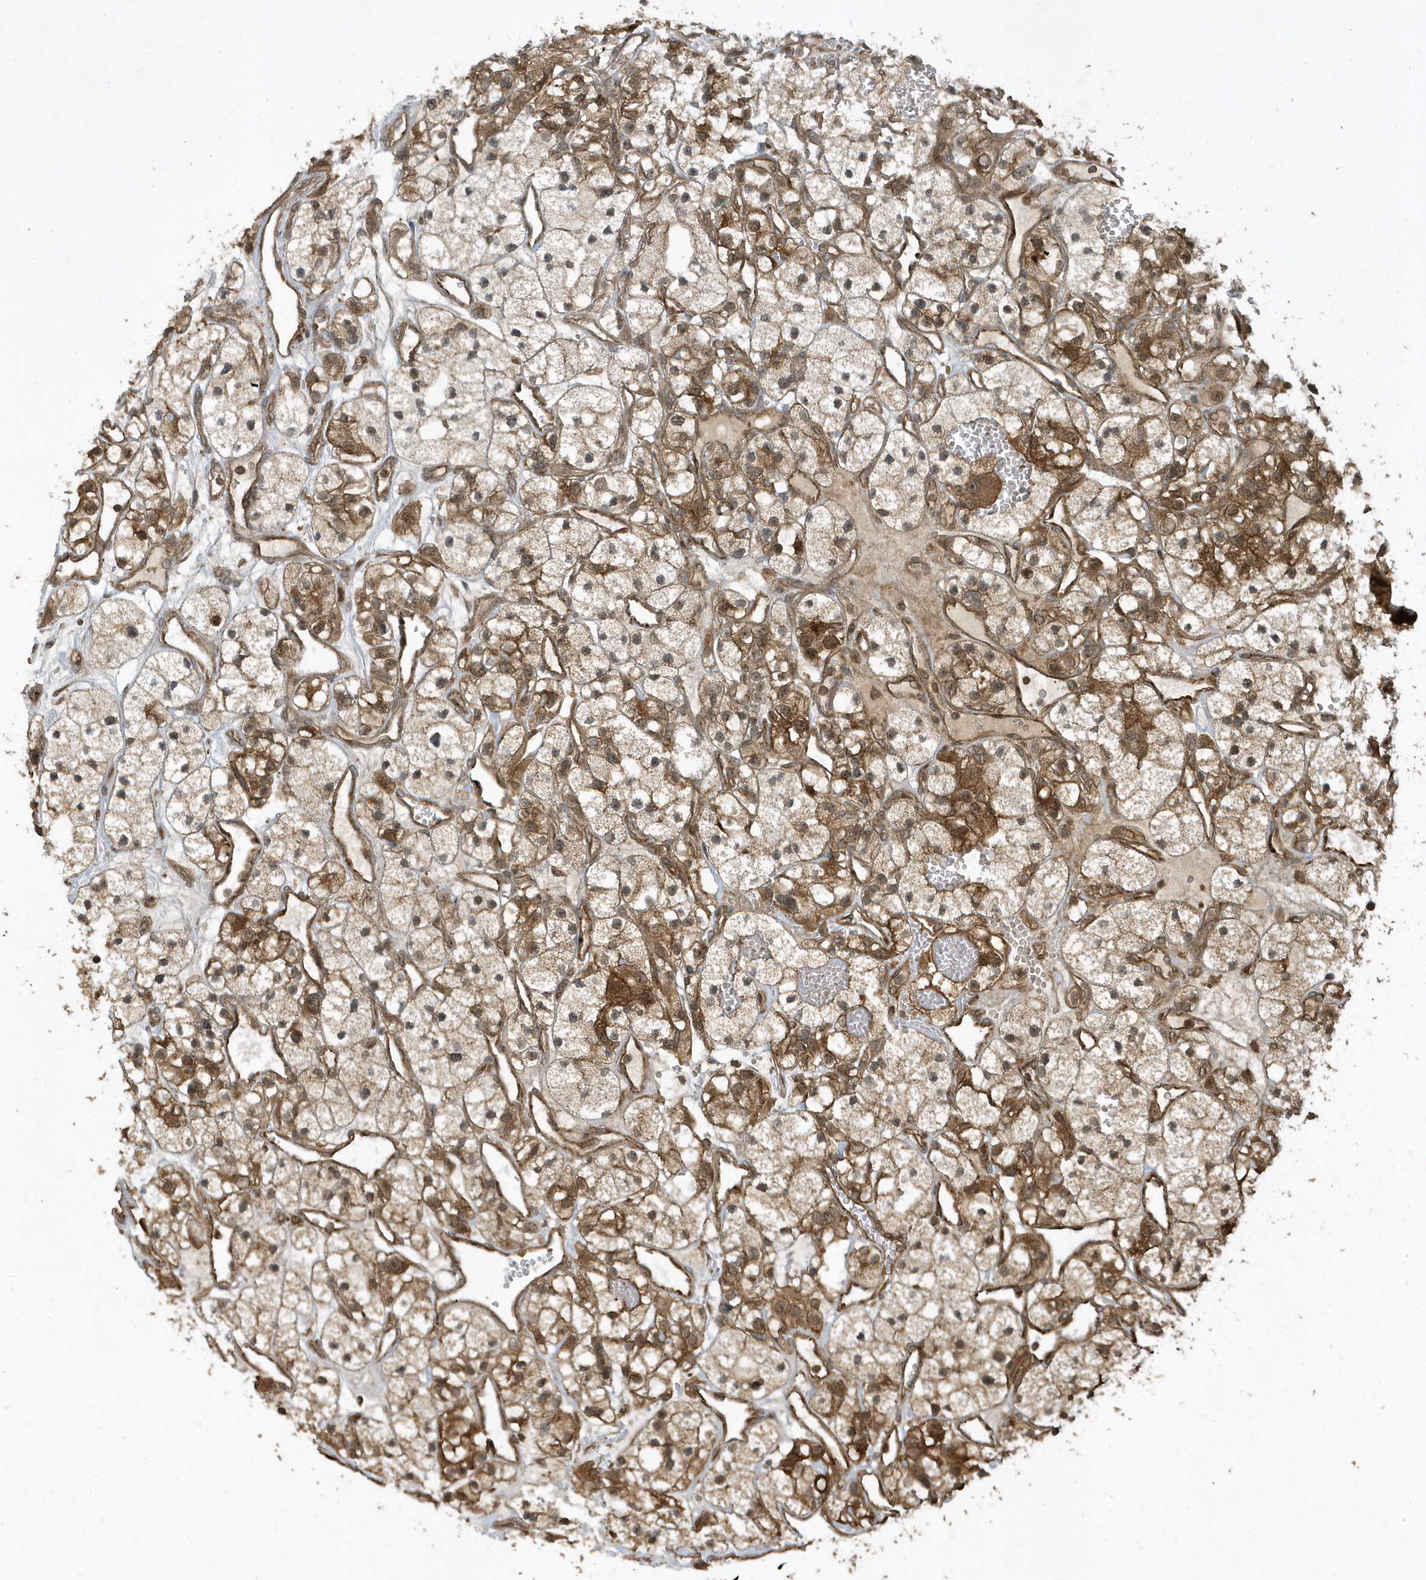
{"staining": {"intensity": "moderate", "quantity": ">75%", "location": "cytoplasmic/membranous"}, "tissue": "renal cancer", "cell_type": "Tumor cells", "image_type": "cancer", "snomed": [{"axis": "morphology", "description": "Adenocarcinoma, NOS"}, {"axis": "topography", "description": "Kidney"}], "caption": "This is a micrograph of immunohistochemistry staining of renal cancer, which shows moderate staining in the cytoplasmic/membranous of tumor cells.", "gene": "STAMBP", "patient": {"sex": "female", "age": 57}}